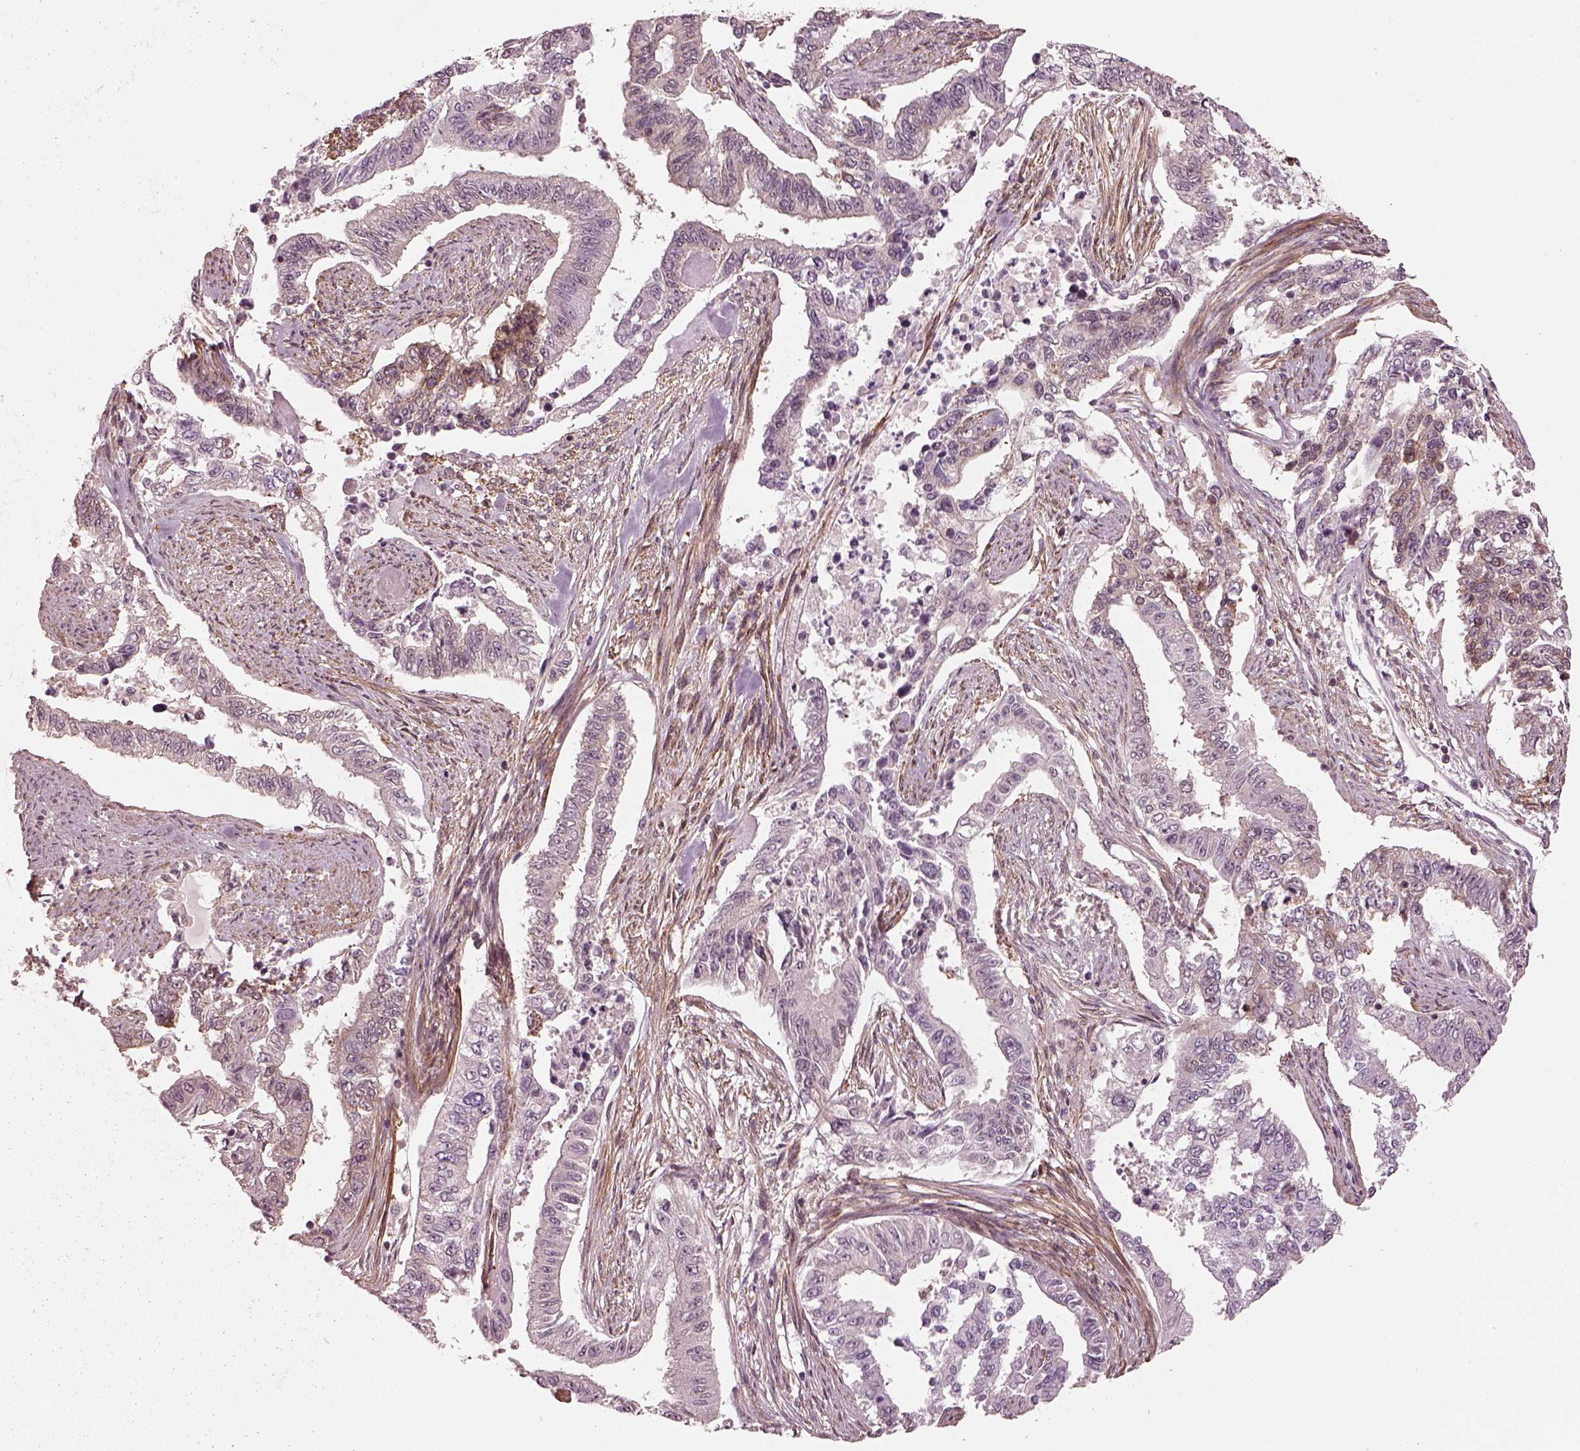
{"staining": {"intensity": "negative", "quantity": "none", "location": "none"}, "tissue": "endometrial cancer", "cell_type": "Tumor cells", "image_type": "cancer", "snomed": [{"axis": "morphology", "description": "Adenocarcinoma, NOS"}, {"axis": "topography", "description": "Uterus"}], "caption": "There is no significant staining in tumor cells of adenocarcinoma (endometrial). (DAB immunohistochemistry, high magnification).", "gene": "LSM14A", "patient": {"sex": "female", "age": 59}}